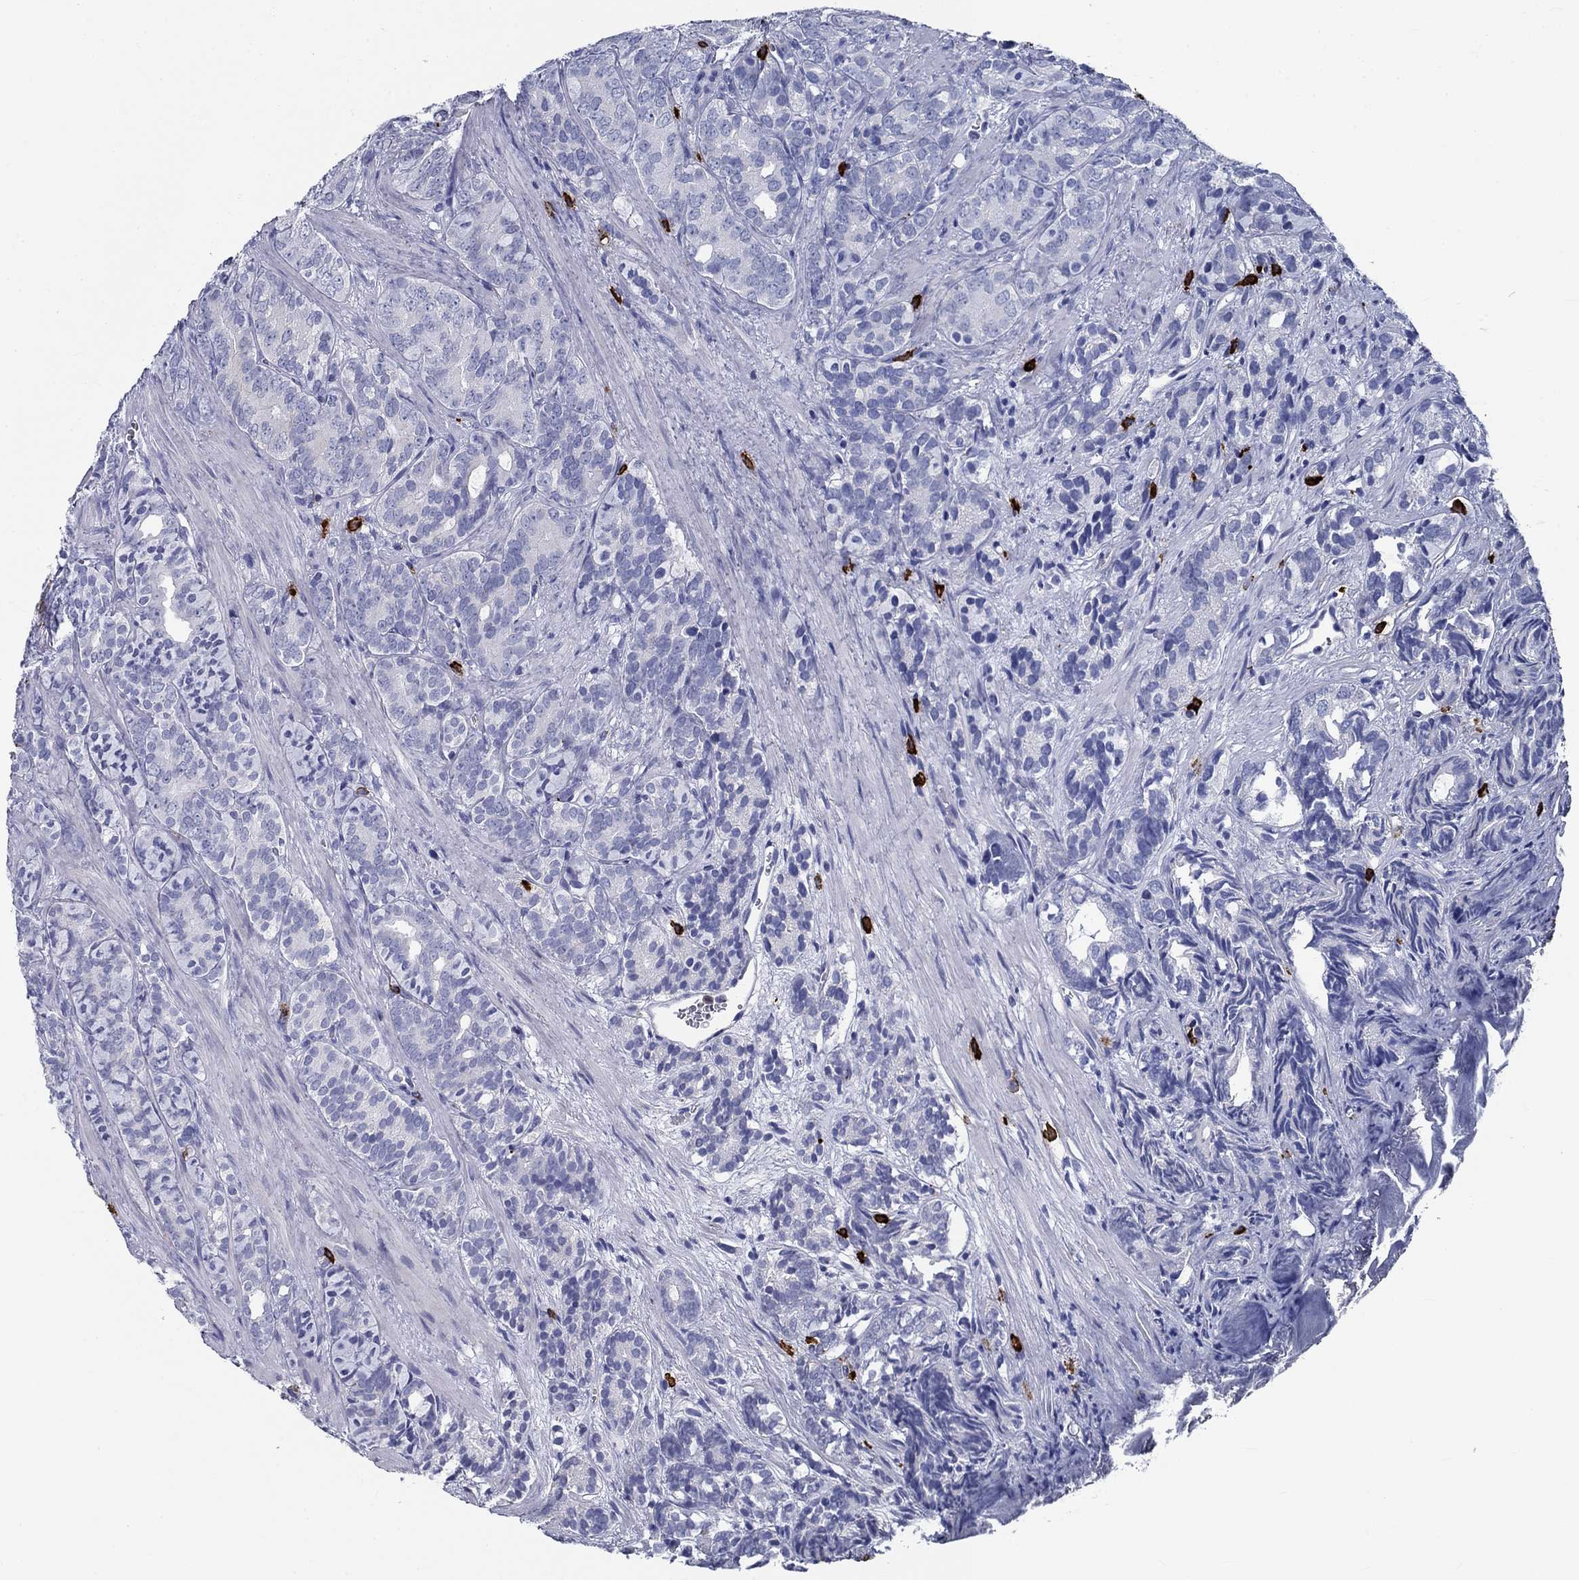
{"staining": {"intensity": "negative", "quantity": "none", "location": "none"}, "tissue": "prostate cancer", "cell_type": "Tumor cells", "image_type": "cancer", "snomed": [{"axis": "morphology", "description": "Adenocarcinoma, High grade"}, {"axis": "topography", "description": "Prostate"}], "caption": "High-grade adenocarcinoma (prostate) was stained to show a protein in brown. There is no significant staining in tumor cells.", "gene": "CD40LG", "patient": {"sex": "male", "age": 84}}